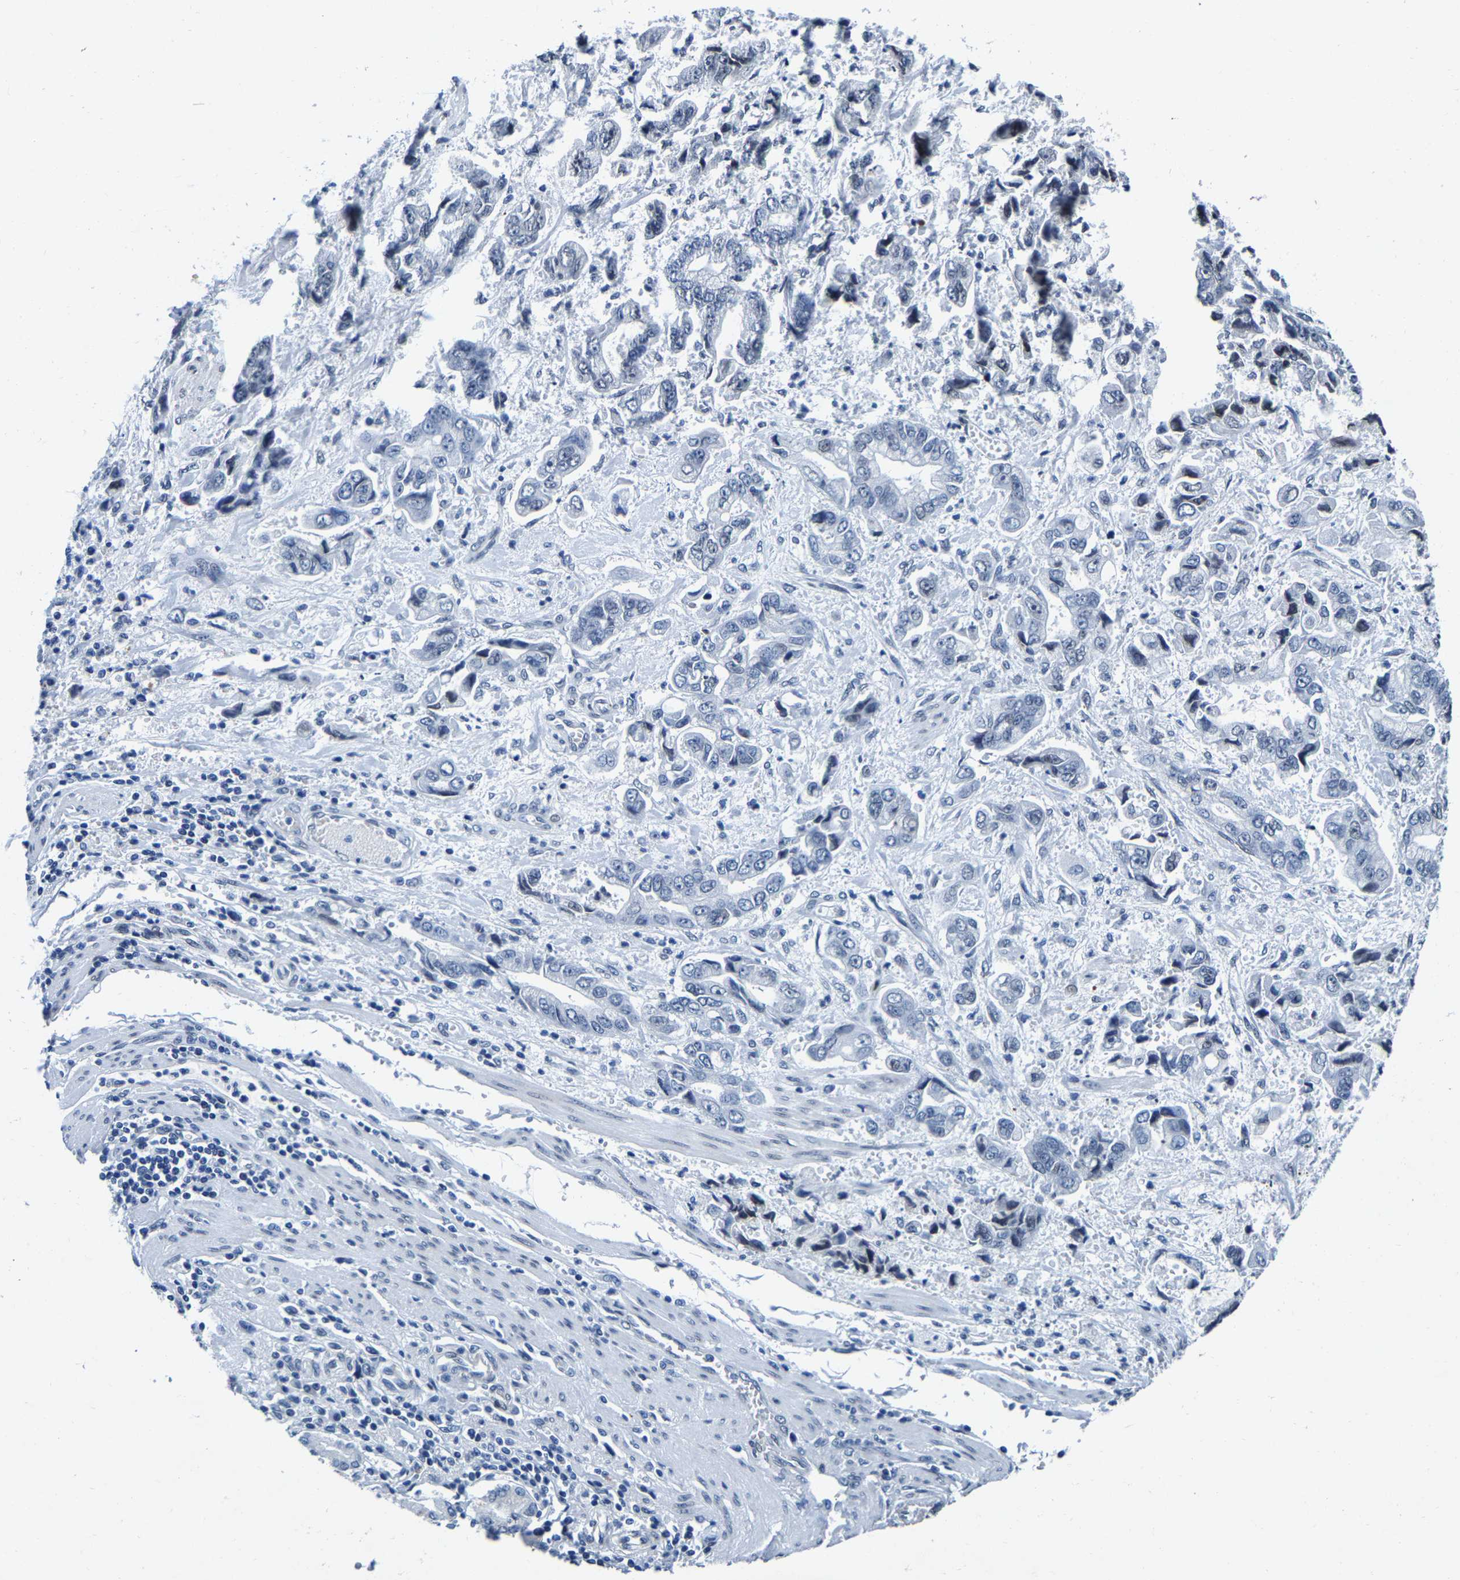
{"staining": {"intensity": "negative", "quantity": "none", "location": "none"}, "tissue": "stomach cancer", "cell_type": "Tumor cells", "image_type": "cancer", "snomed": [{"axis": "morphology", "description": "Normal tissue, NOS"}, {"axis": "morphology", "description": "Adenocarcinoma, NOS"}, {"axis": "topography", "description": "Stomach"}], "caption": "Micrograph shows no protein expression in tumor cells of adenocarcinoma (stomach) tissue.", "gene": "UBN2", "patient": {"sex": "male", "age": 62}}